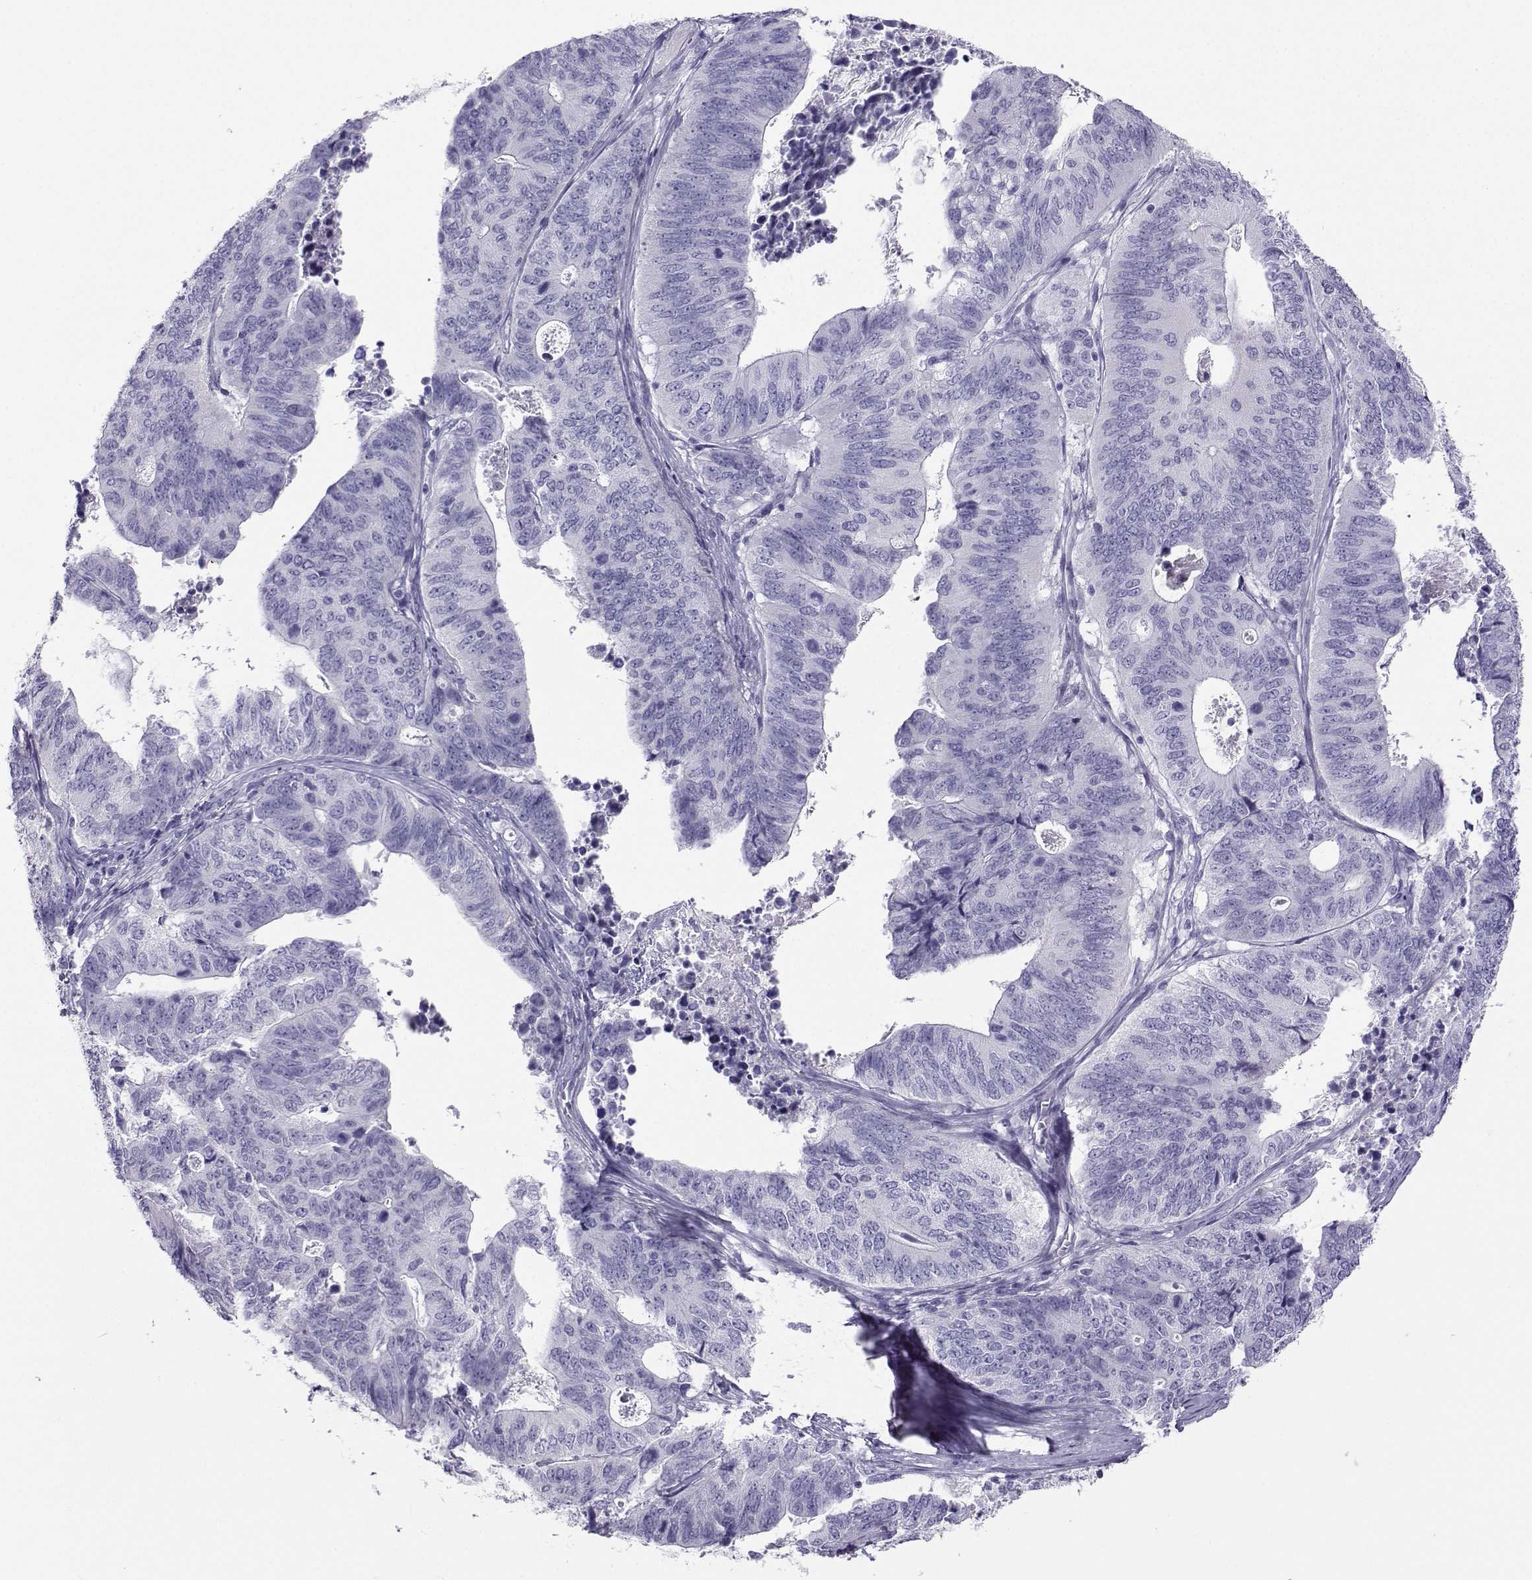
{"staining": {"intensity": "negative", "quantity": "none", "location": "none"}, "tissue": "stomach cancer", "cell_type": "Tumor cells", "image_type": "cancer", "snomed": [{"axis": "morphology", "description": "Adenocarcinoma, NOS"}, {"axis": "topography", "description": "Stomach, upper"}], "caption": "This is an IHC micrograph of human stomach adenocarcinoma. There is no expression in tumor cells.", "gene": "FBXO24", "patient": {"sex": "female", "age": 67}}